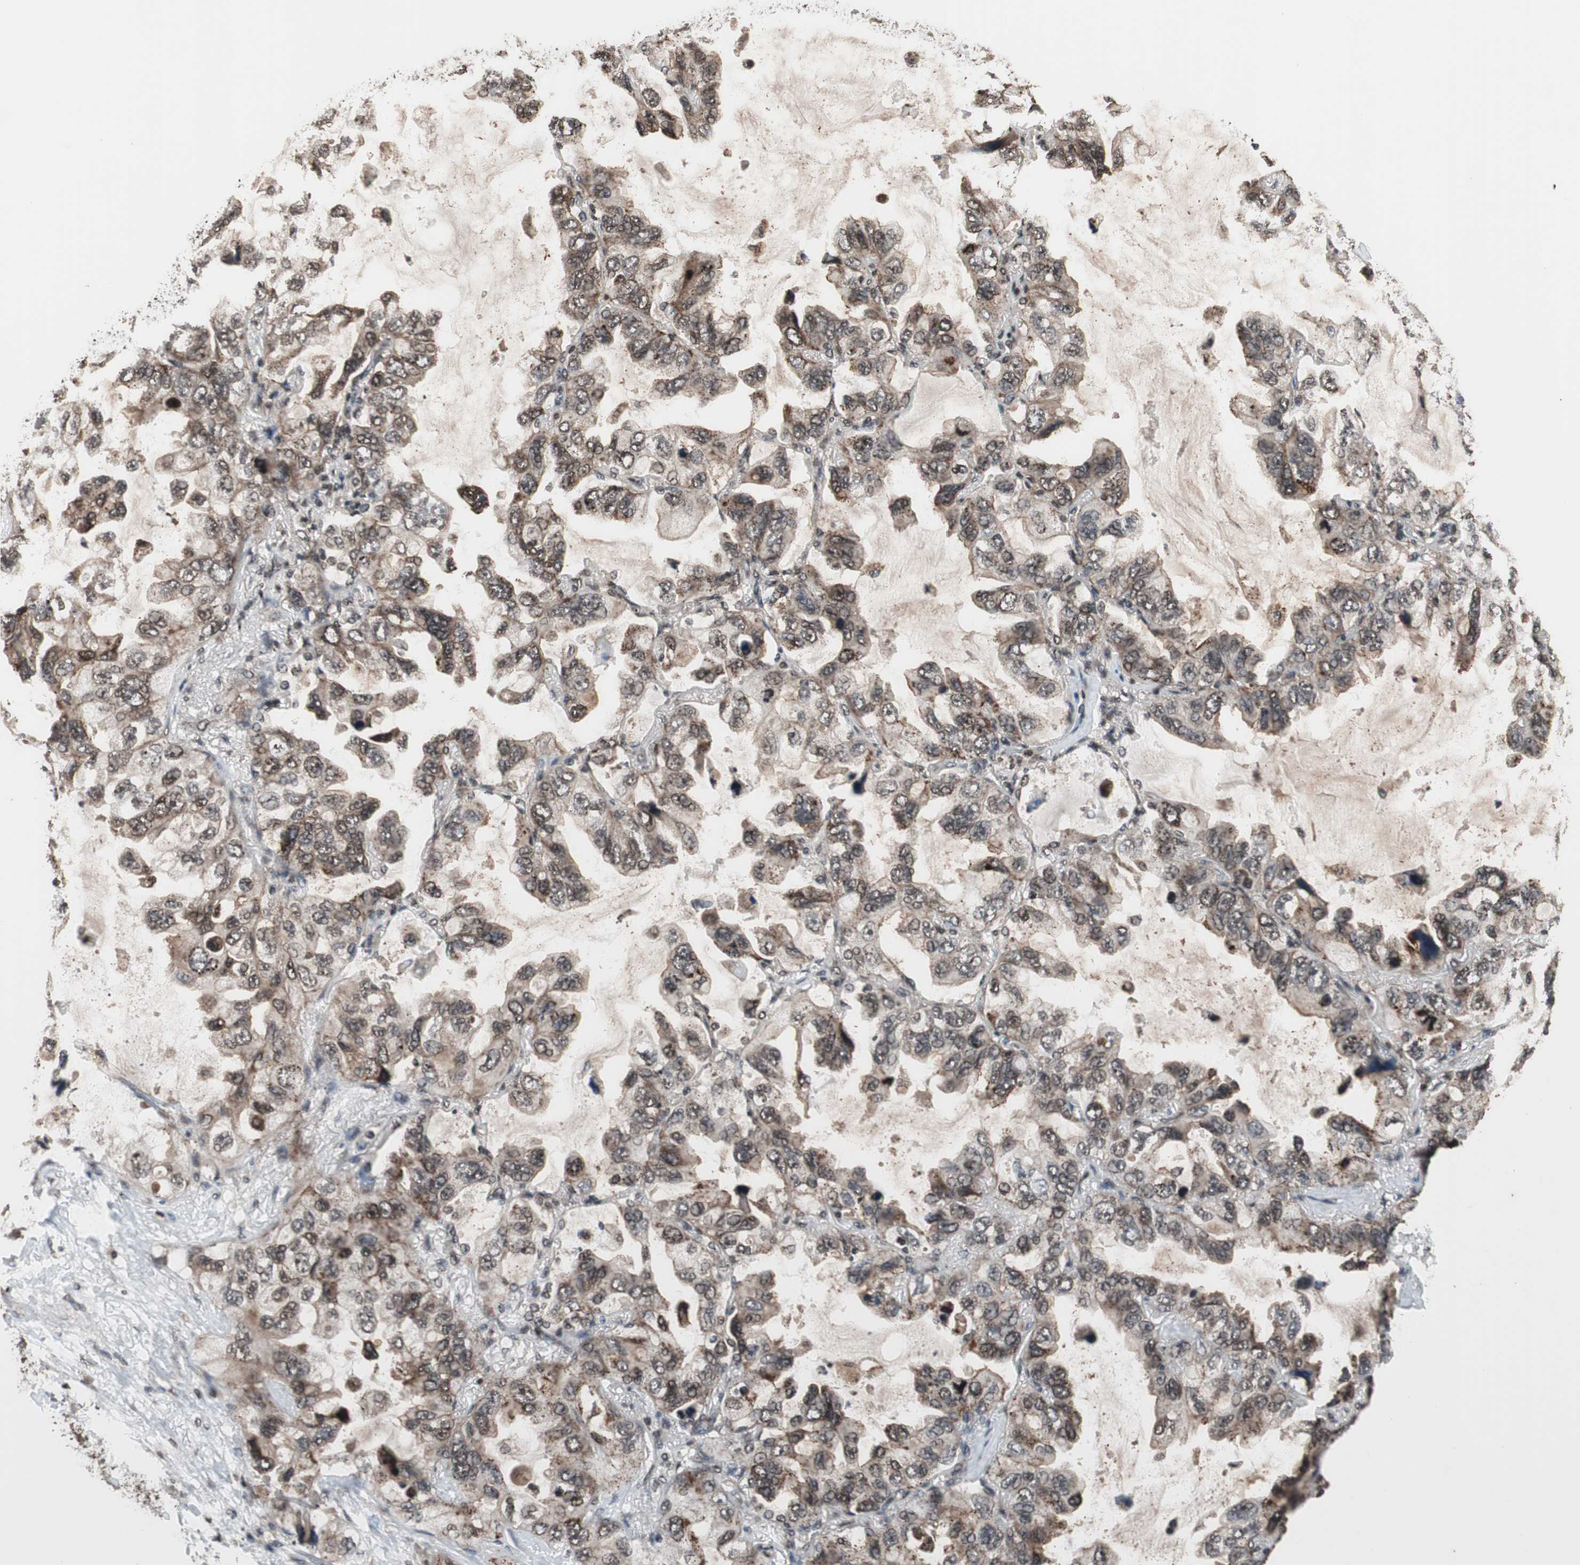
{"staining": {"intensity": "weak", "quantity": ">75%", "location": "cytoplasmic/membranous,nuclear"}, "tissue": "lung cancer", "cell_type": "Tumor cells", "image_type": "cancer", "snomed": [{"axis": "morphology", "description": "Squamous cell carcinoma, NOS"}, {"axis": "topography", "description": "Lung"}], "caption": "This is an image of immunohistochemistry (IHC) staining of squamous cell carcinoma (lung), which shows weak expression in the cytoplasmic/membranous and nuclear of tumor cells.", "gene": "RFC1", "patient": {"sex": "female", "age": 73}}